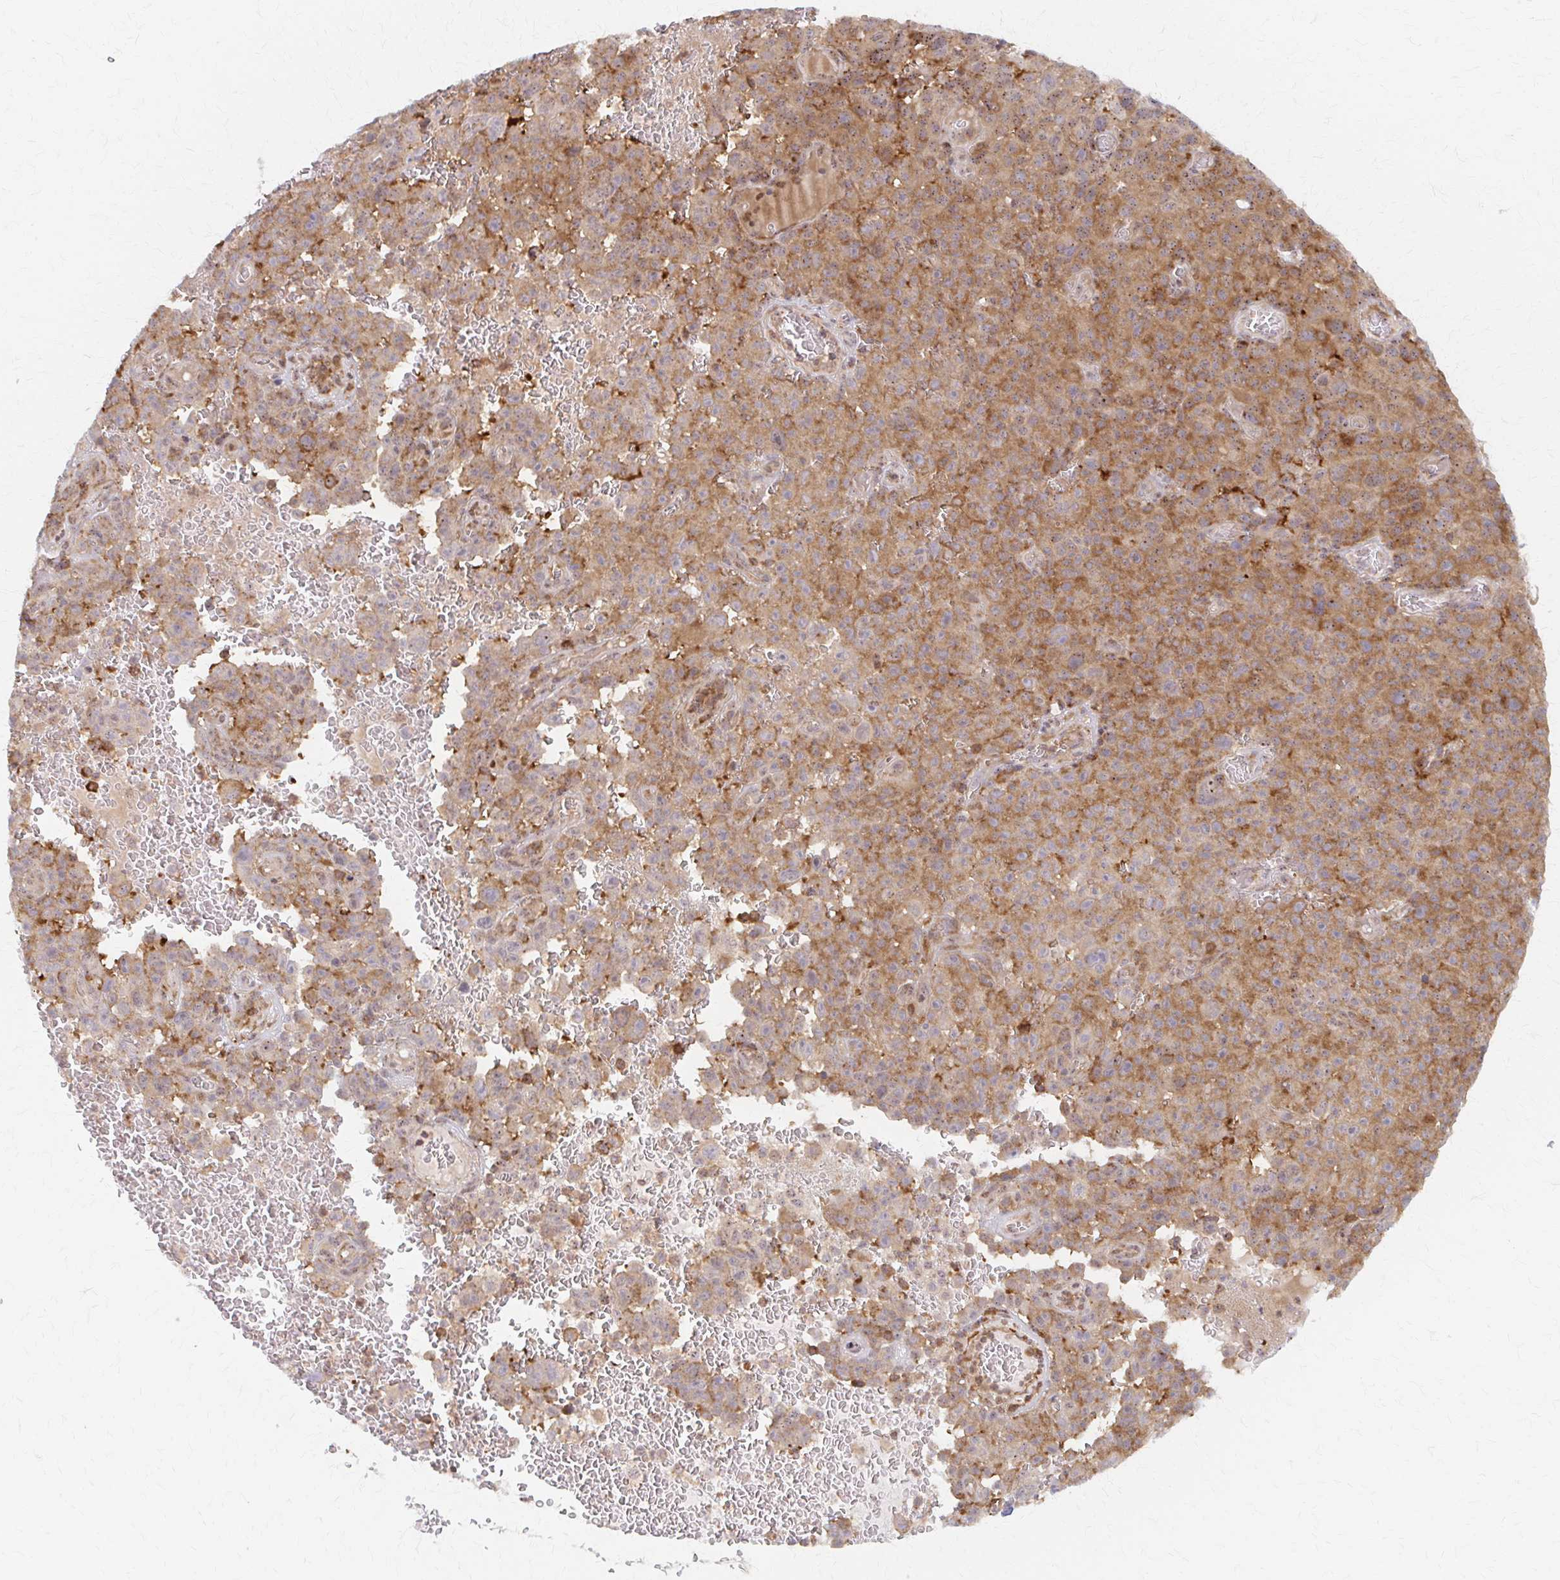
{"staining": {"intensity": "moderate", "quantity": "25%-75%", "location": "cytoplasmic/membranous"}, "tissue": "melanoma", "cell_type": "Tumor cells", "image_type": "cancer", "snomed": [{"axis": "morphology", "description": "Malignant melanoma, NOS"}, {"axis": "topography", "description": "Skin"}], "caption": "Human melanoma stained for a protein (brown) exhibits moderate cytoplasmic/membranous positive expression in approximately 25%-75% of tumor cells.", "gene": "ARHGAP35", "patient": {"sex": "female", "age": 82}}